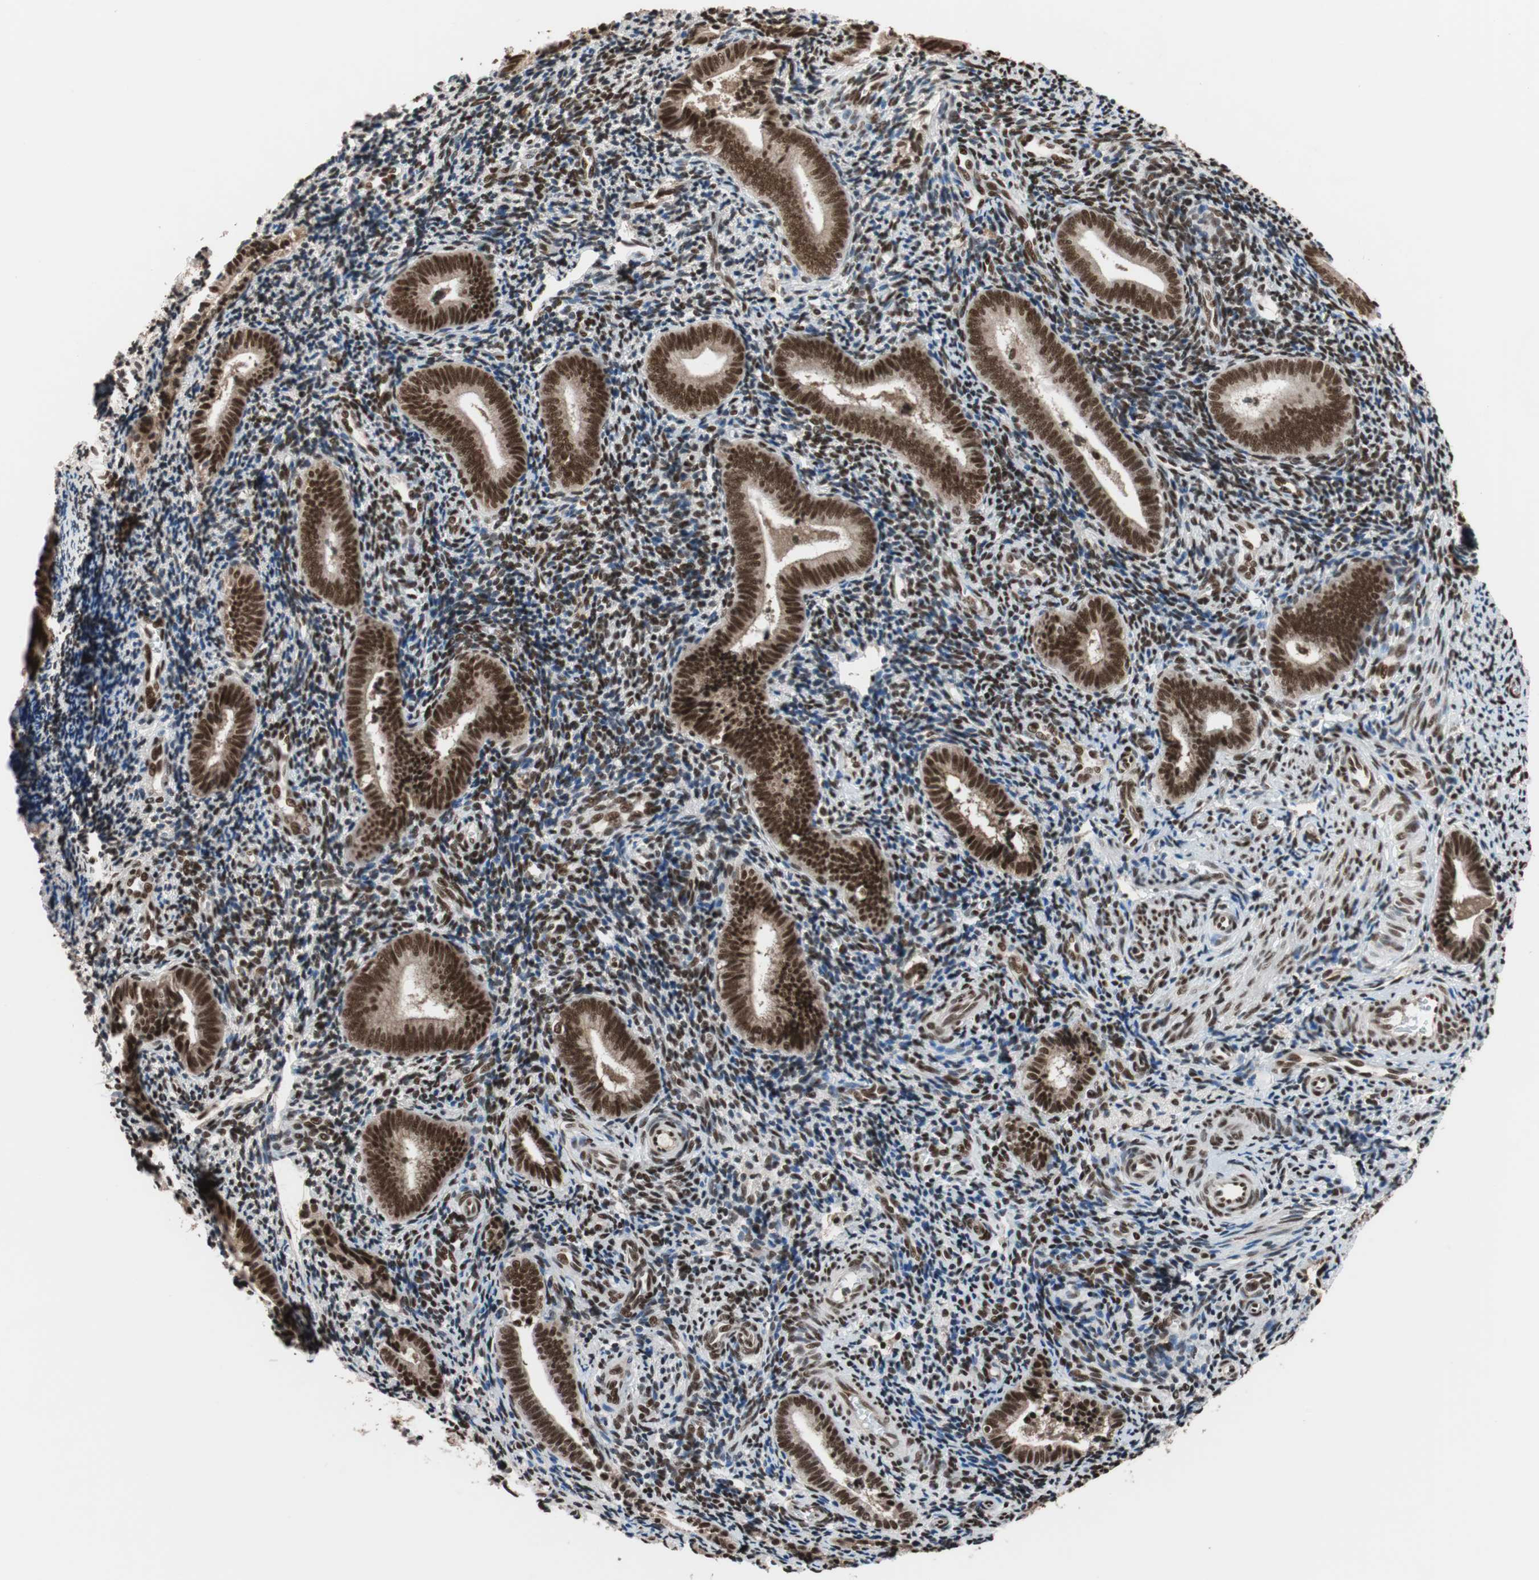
{"staining": {"intensity": "strong", "quantity": ">75%", "location": "nuclear"}, "tissue": "endometrium", "cell_type": "Cells in endometrial stroma", "image_type": "normal", "snomed": [{"axis": "morphology", "description": "Normal tissue, NOS"}, {"axis": "topography", "description": "Uterus"}, {"axis": "topography", "description": "Endometrium"}], "caption": "This micrograph reveals benign endometrium stained with immunohistochemistry to label a protein in brown. The nuclear of cells in endometrial stroma show strong positivity for the protein. Nuclei are counter-stained blue.", "gene": "CHAMP1", "patient": {"sex": "female", "age": 33}}